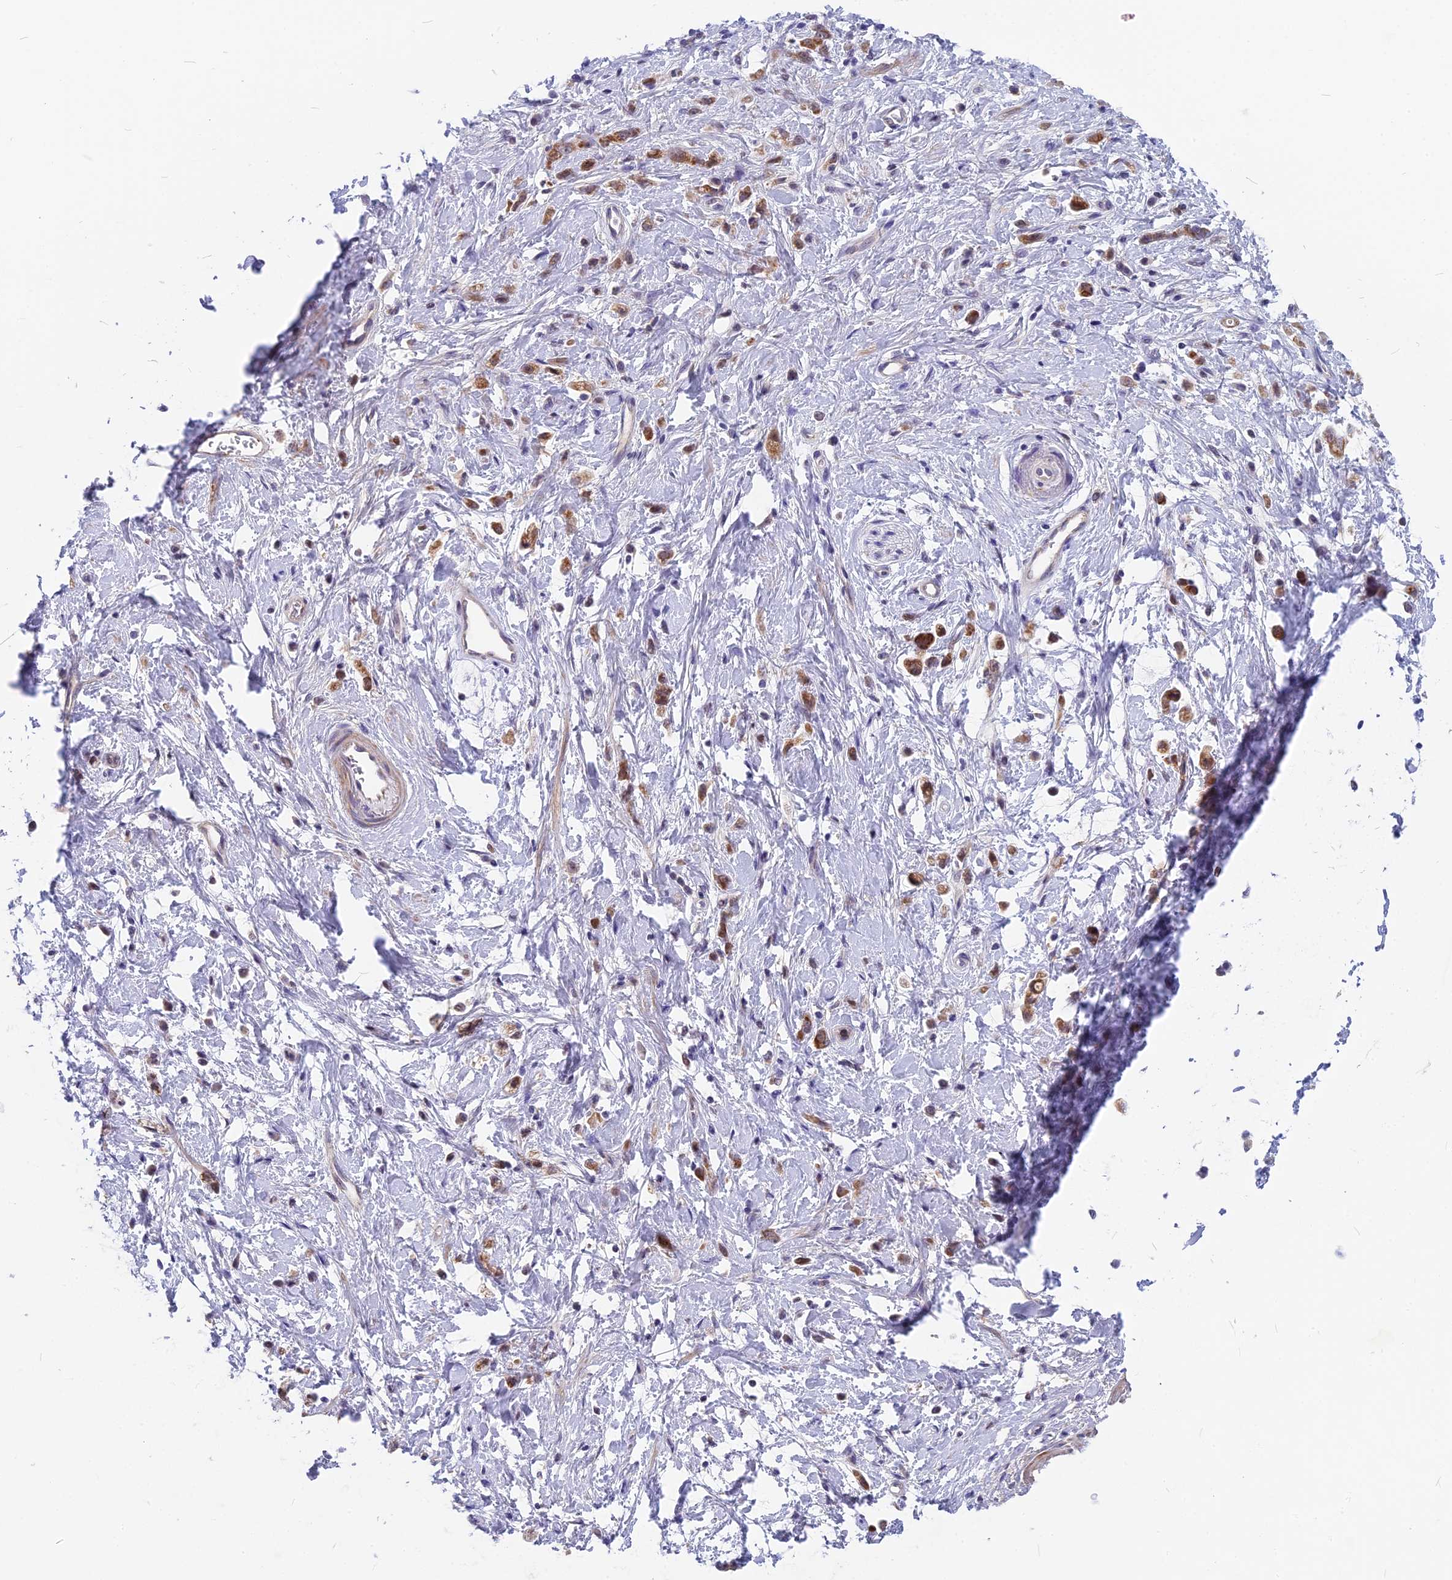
{"staining": {"intensity": "moderate", "quantity": ">75%", "location": "cytoplasmic/membranous,nuclear"}, "tissue": "stomach cancer", "cell_type": "Tumor cells", "image_type": "cancer", "snomed": [{"axis": "morphology", "description": "Adenocarcinoma, NOS"}, {"axis": "topography", "description": "Stomach"}], "caption": "A high-resolution histopathology image shows immunohistochemistry (IHC) staining of stomach adenocarcinoma, which reveals moderate cytoplasmic/membranous and nuclear staining in approximately >75% of tumor cells. (DAB (3,3'-diaminobenzidine) = brown stain, brightfield microscopy at high magnification).", "gene": "CMC1", "patient": {"sex": "female", "age": 60}}